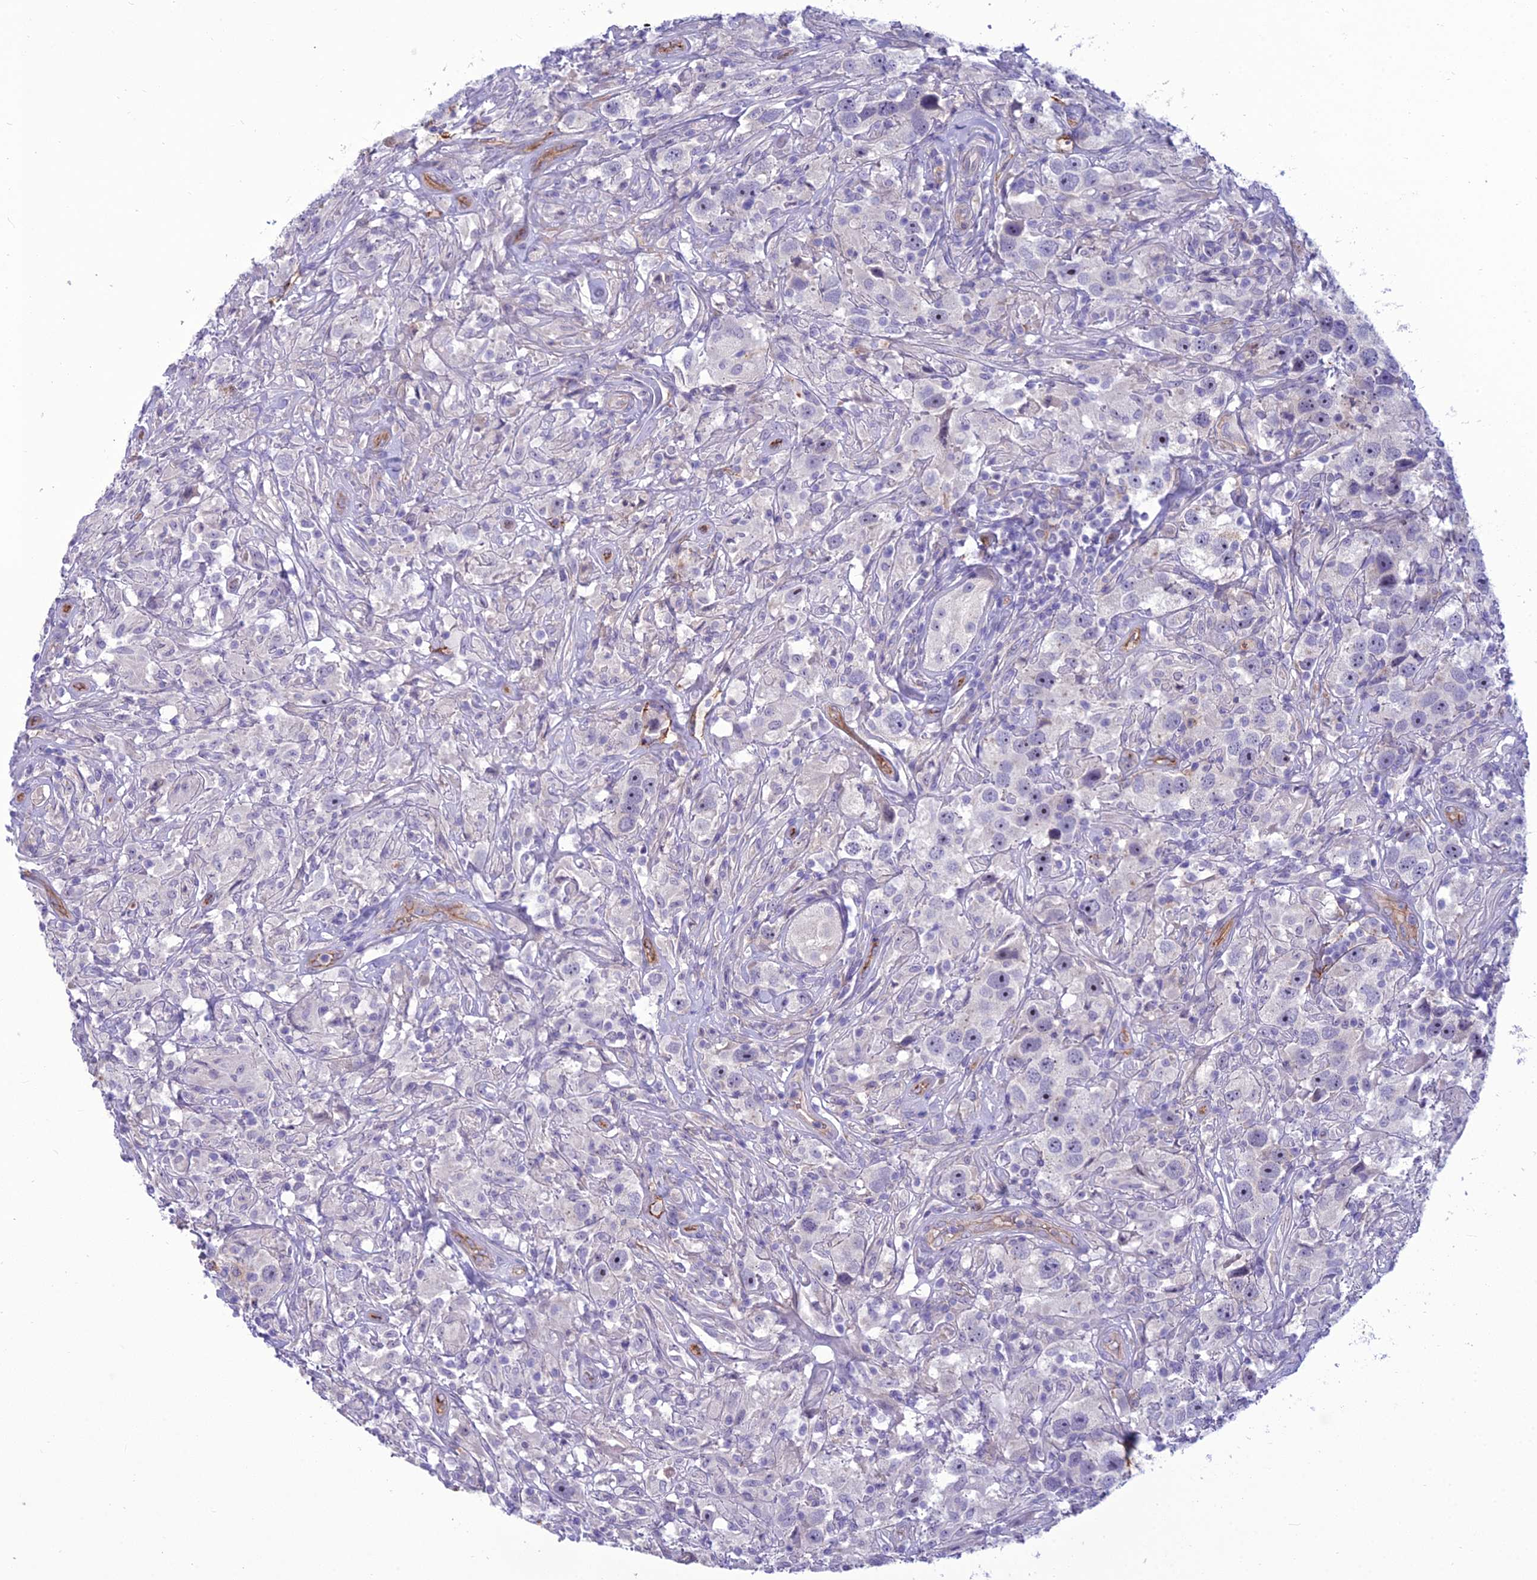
{"staining": {"intensity": "negative", "quantity": "none", "location": "none"}, "tissue": "testis cancer", "cell_type": "Tumor cells", "image_type": "cancer", "snomed": [{"axis": "morphology", "description": "Seminoma, NOS"}, {"axis": "topography", "description": "Testis"}], "caption": "DAB (3,3'-diaminobenzidine) immunohistochemical staining of testis seminoma displays no significant expression in tumor cells.", "gene": "BBS7", "patient": {"sex": "male", "age": 49}}